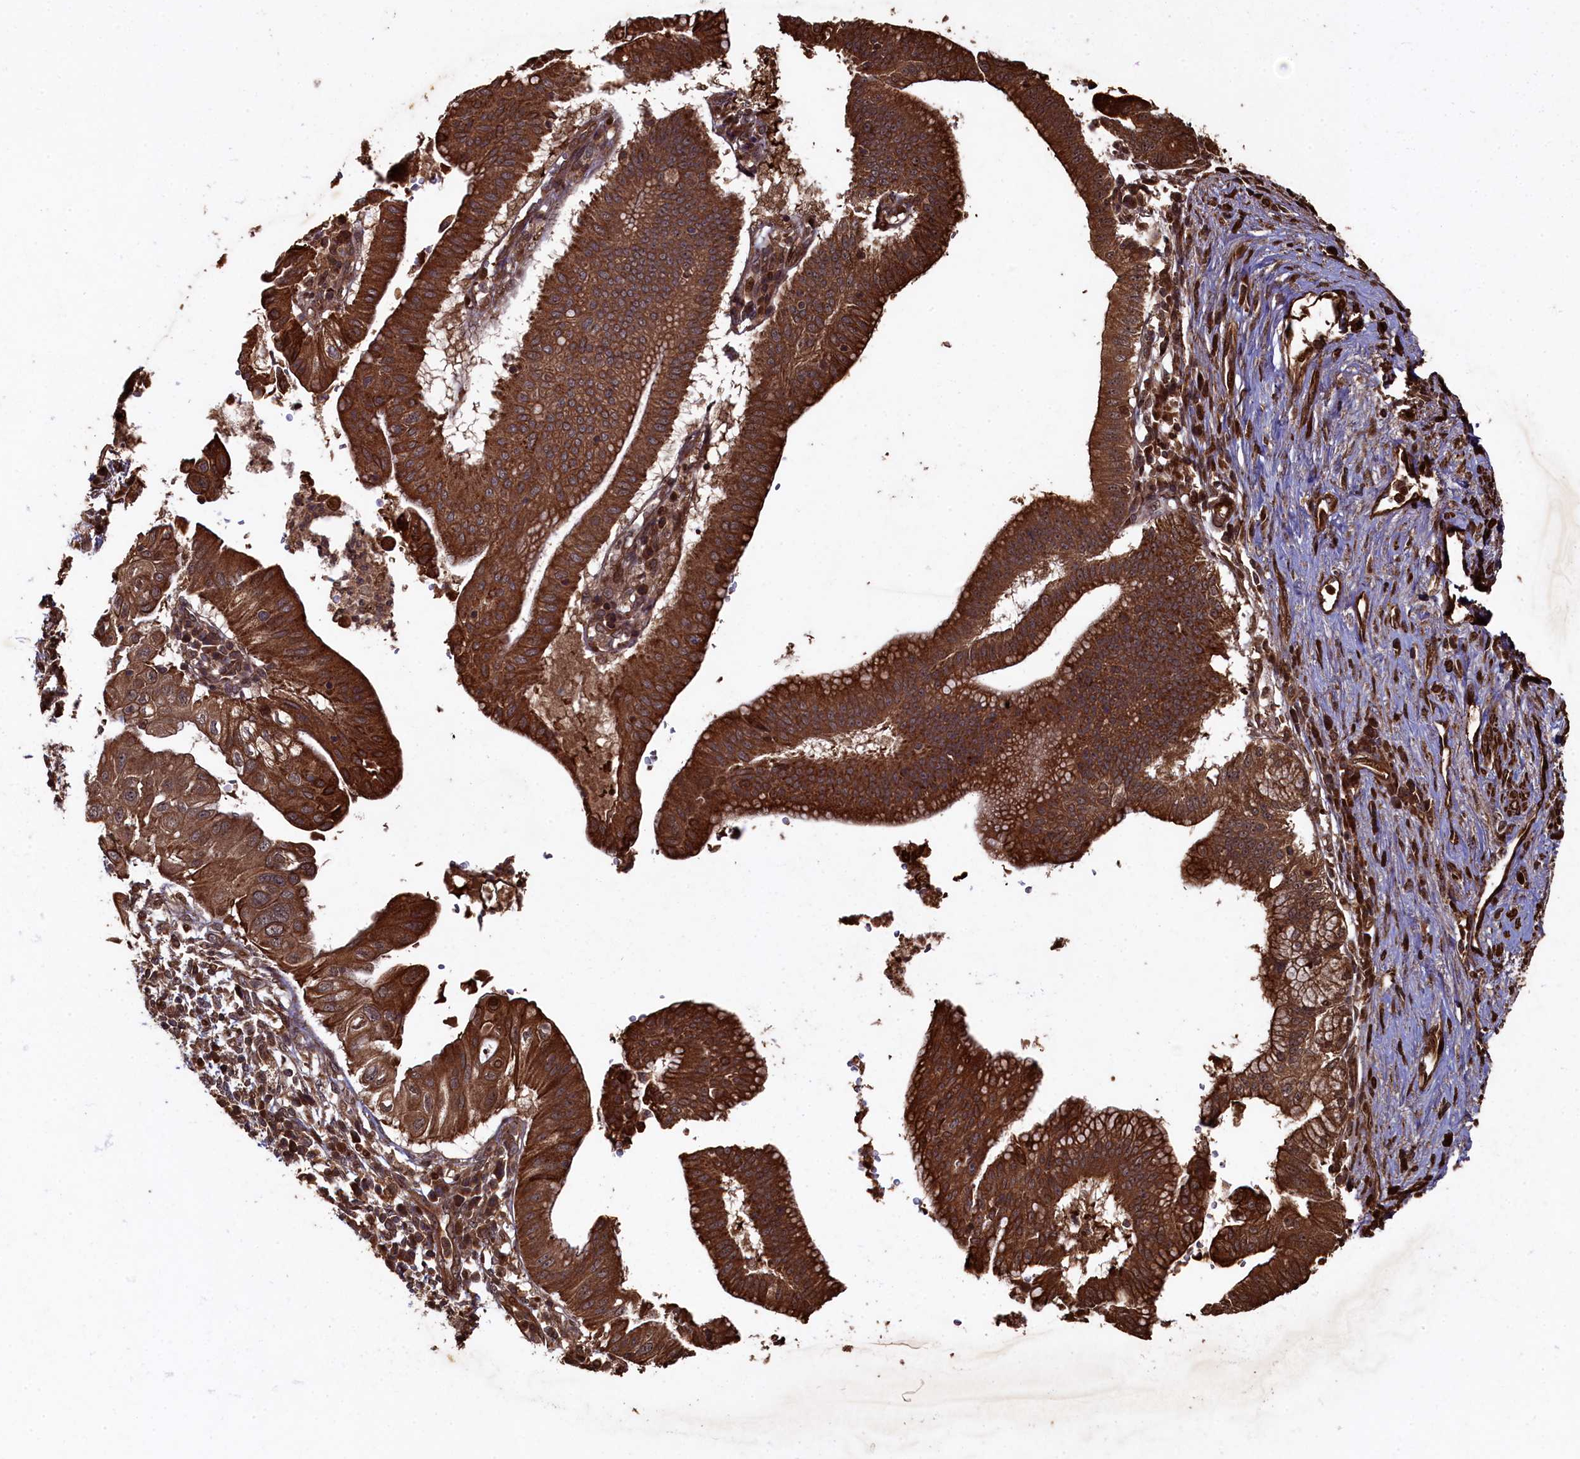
{"staining": {"intensity": "strong", "quantity": ">75%", "location": "cytoplasmic/membranous"}, "tissue": "pancreatic cancer", "cell_type": "Tumor cells", "image_type": "cancer", "snomed": [{"axis": "morphology", "description": "Adenocarcinoma, NOS"}, {"axis": "topography", "description": "Pancreas"}], "caption": "Pancreatic adenocarcinoma stained with a protein marker demonstrates strong staining in tumor cells.", "gene": "PIGN", "patient": {"sex": "male", "age": 68}}